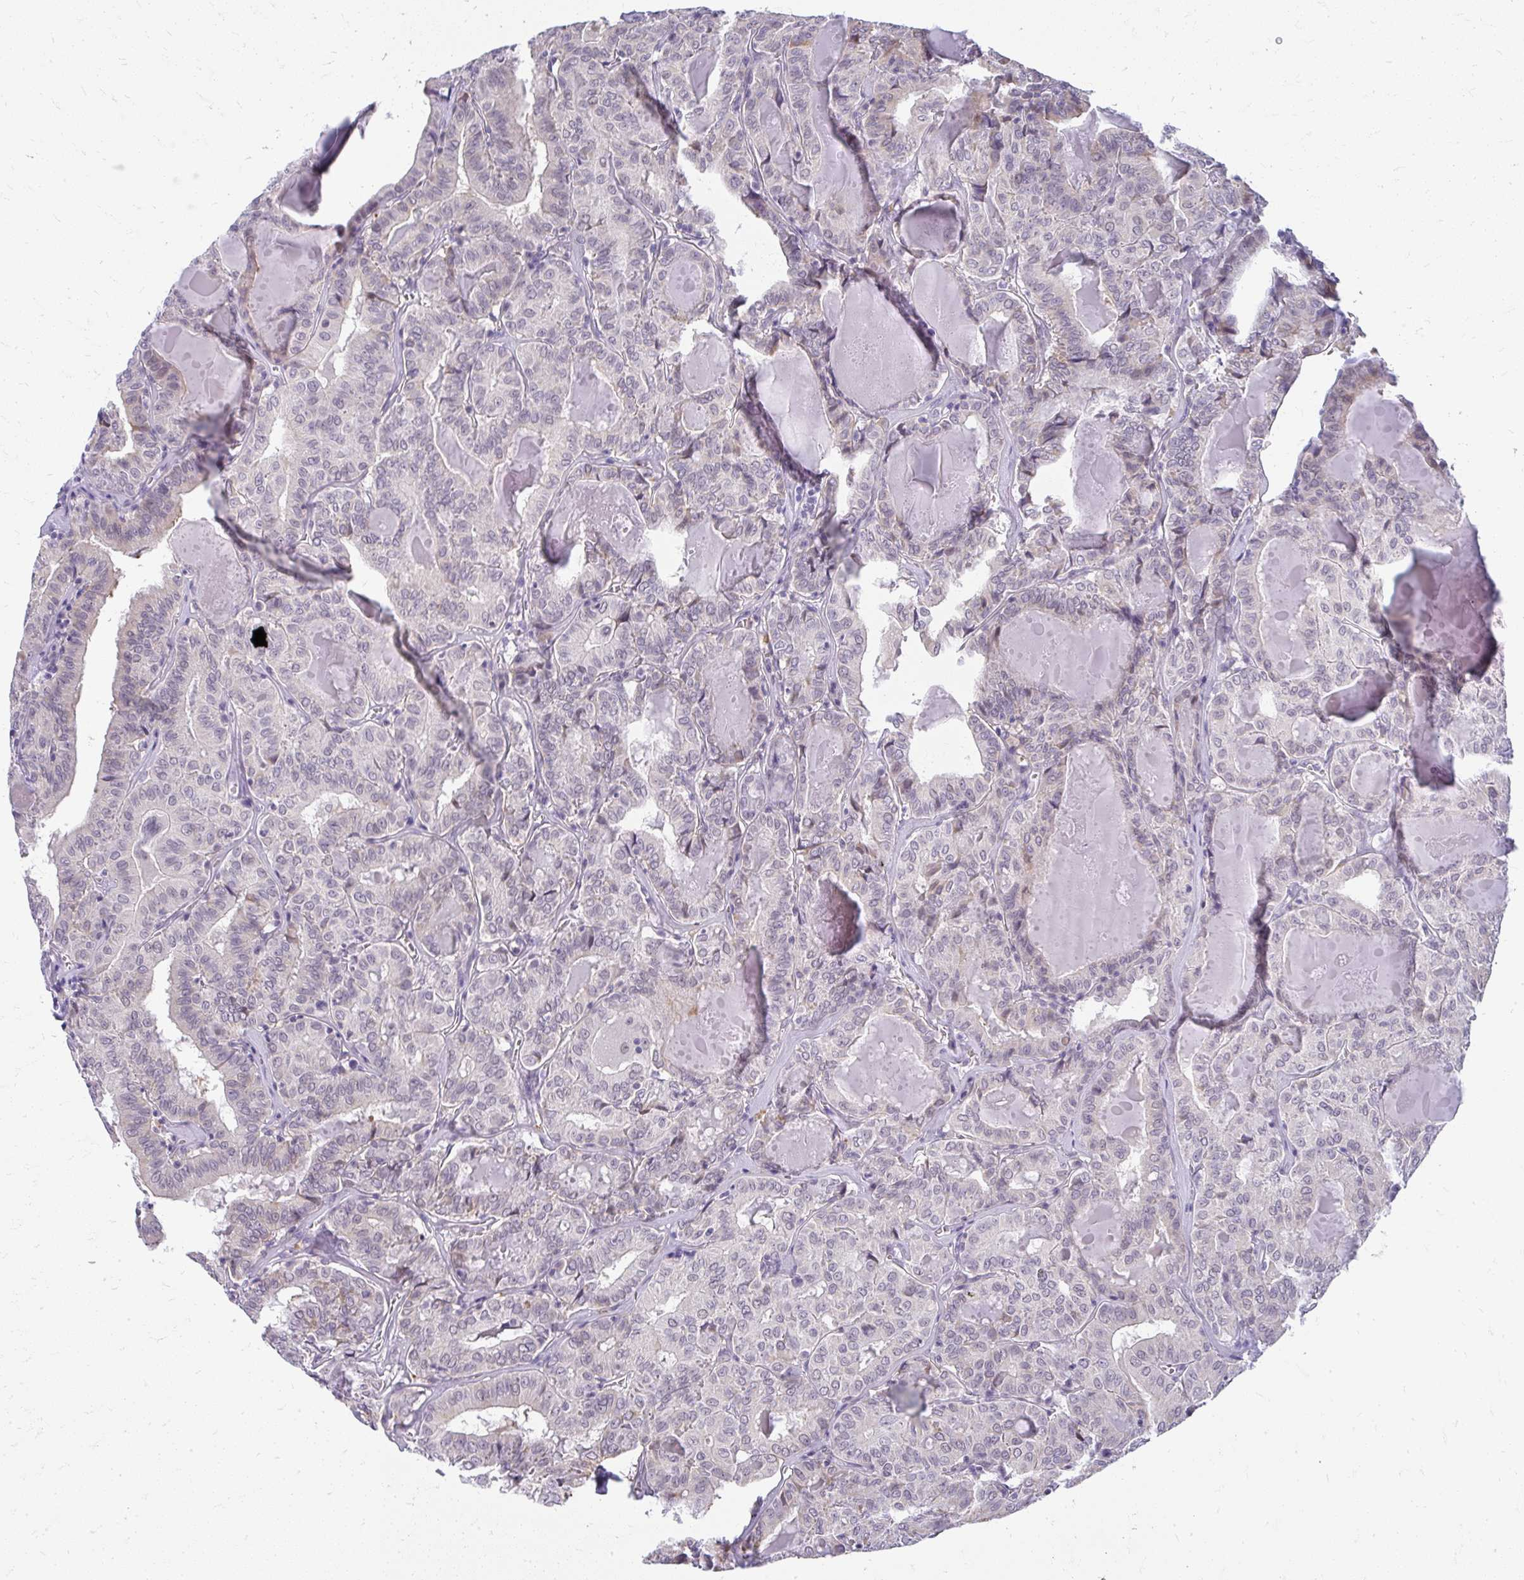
{"staining": {"intensity": "negative", "quantity": "none", "location": "none"}, "tissue": "thyroid cancer", "cell_type": "Tumor cells", "image_type": "cancer", "snomed": [{"axis": "morphology", "description": "Papillary adenocarcinoma, NOS"}, {"axis": "topography", "description": "Thyroid gland"}], "caption": "Immunohistochemistry histopathology image of neoplastic tissue: papillary adenocarcinoma (thyroid) stained with DAB demonstrates no significant protein staining in tumor cells. The staining was performed using DAB to visualize the protein expression in brown, while the nuclei were stained in blue with hematoxylin (Magnification: 20x).", "gene": "TEX33", "patient": {"sex": "female", "age": 72}}